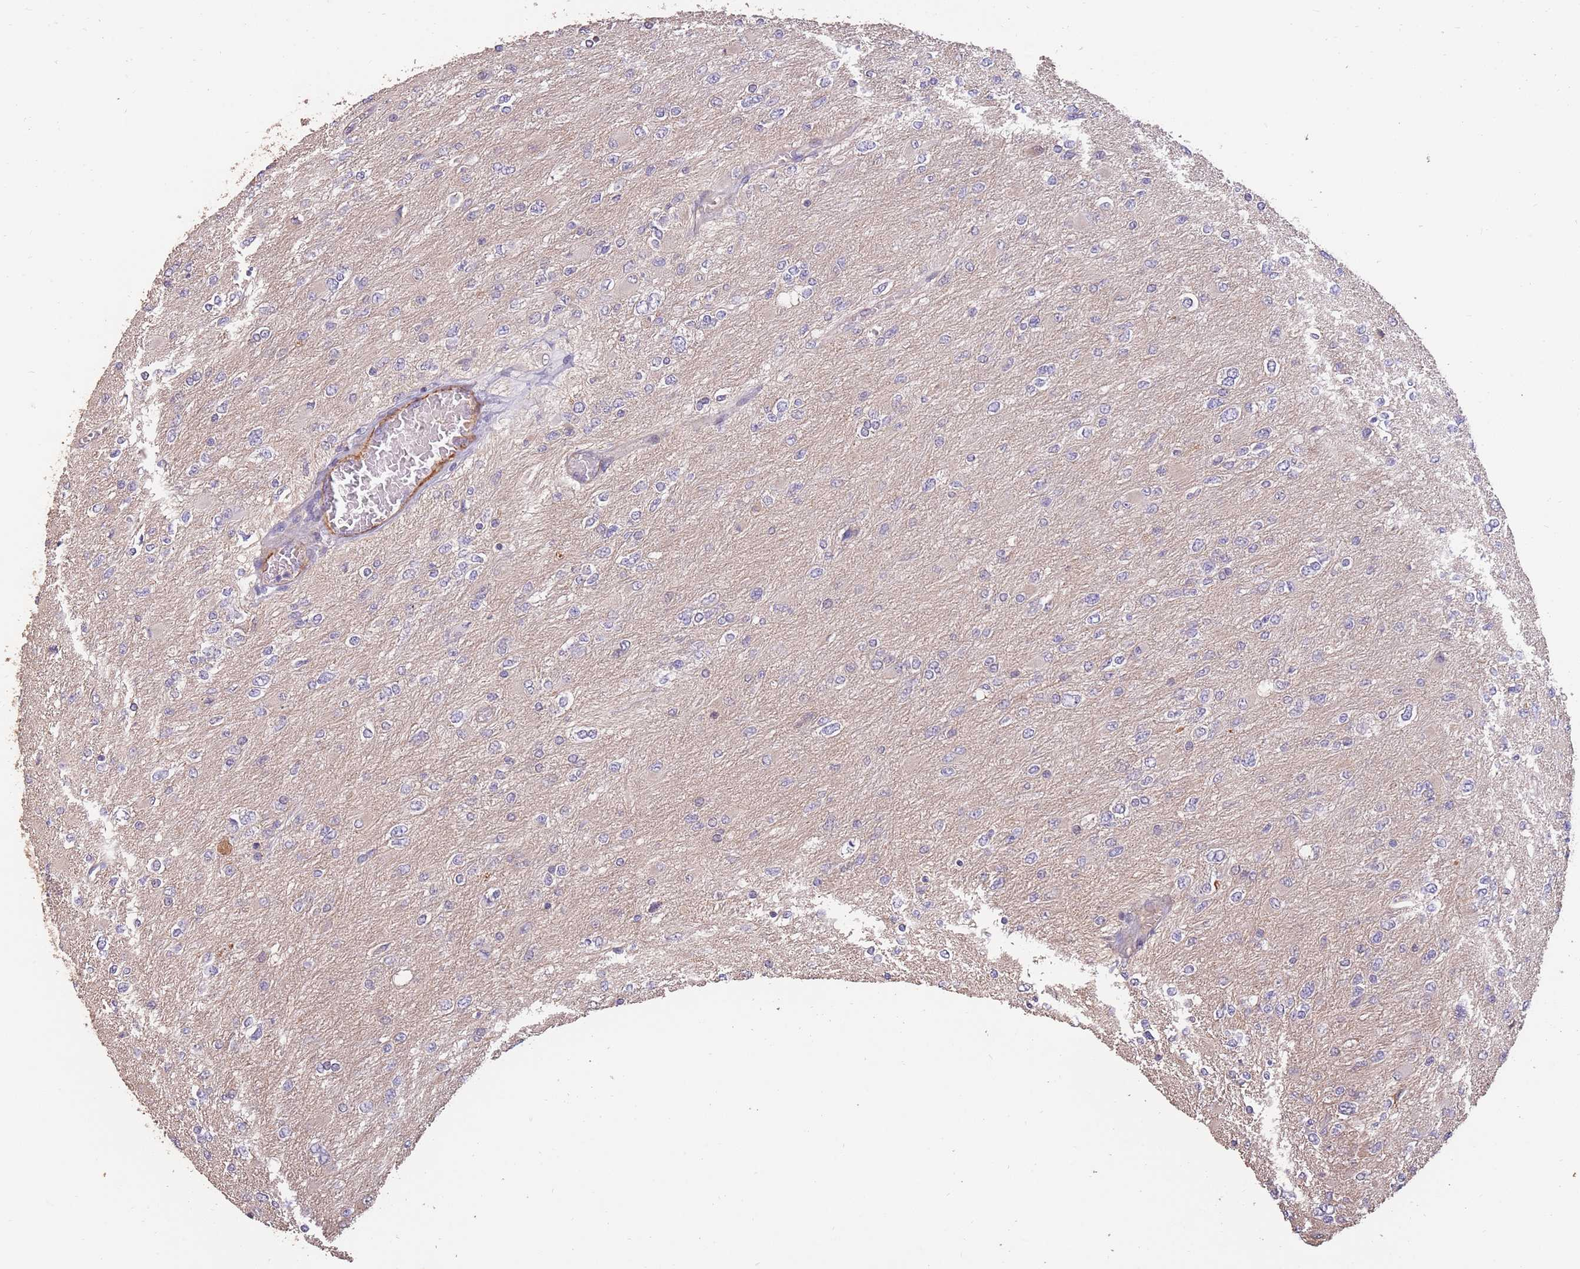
{"staining": {"intensity": "negative", "quantity": "none", "location": "none"}, "tissue": "glioma", "cell_type": "Tumor cells", "image_type": "cancer", "snomed": [{"axis": "morphology", "description": "Glioma, malignant, High grade"}, {"axis": "topography", "description": "Cerebral cortex"}], "caption": "Immunohistochemical staining of high-grade glioma (malignant) reveals no significant staining in tumor cells.", "gene": "NLRC4", "patient": {"sex": "female", "age": 36}}